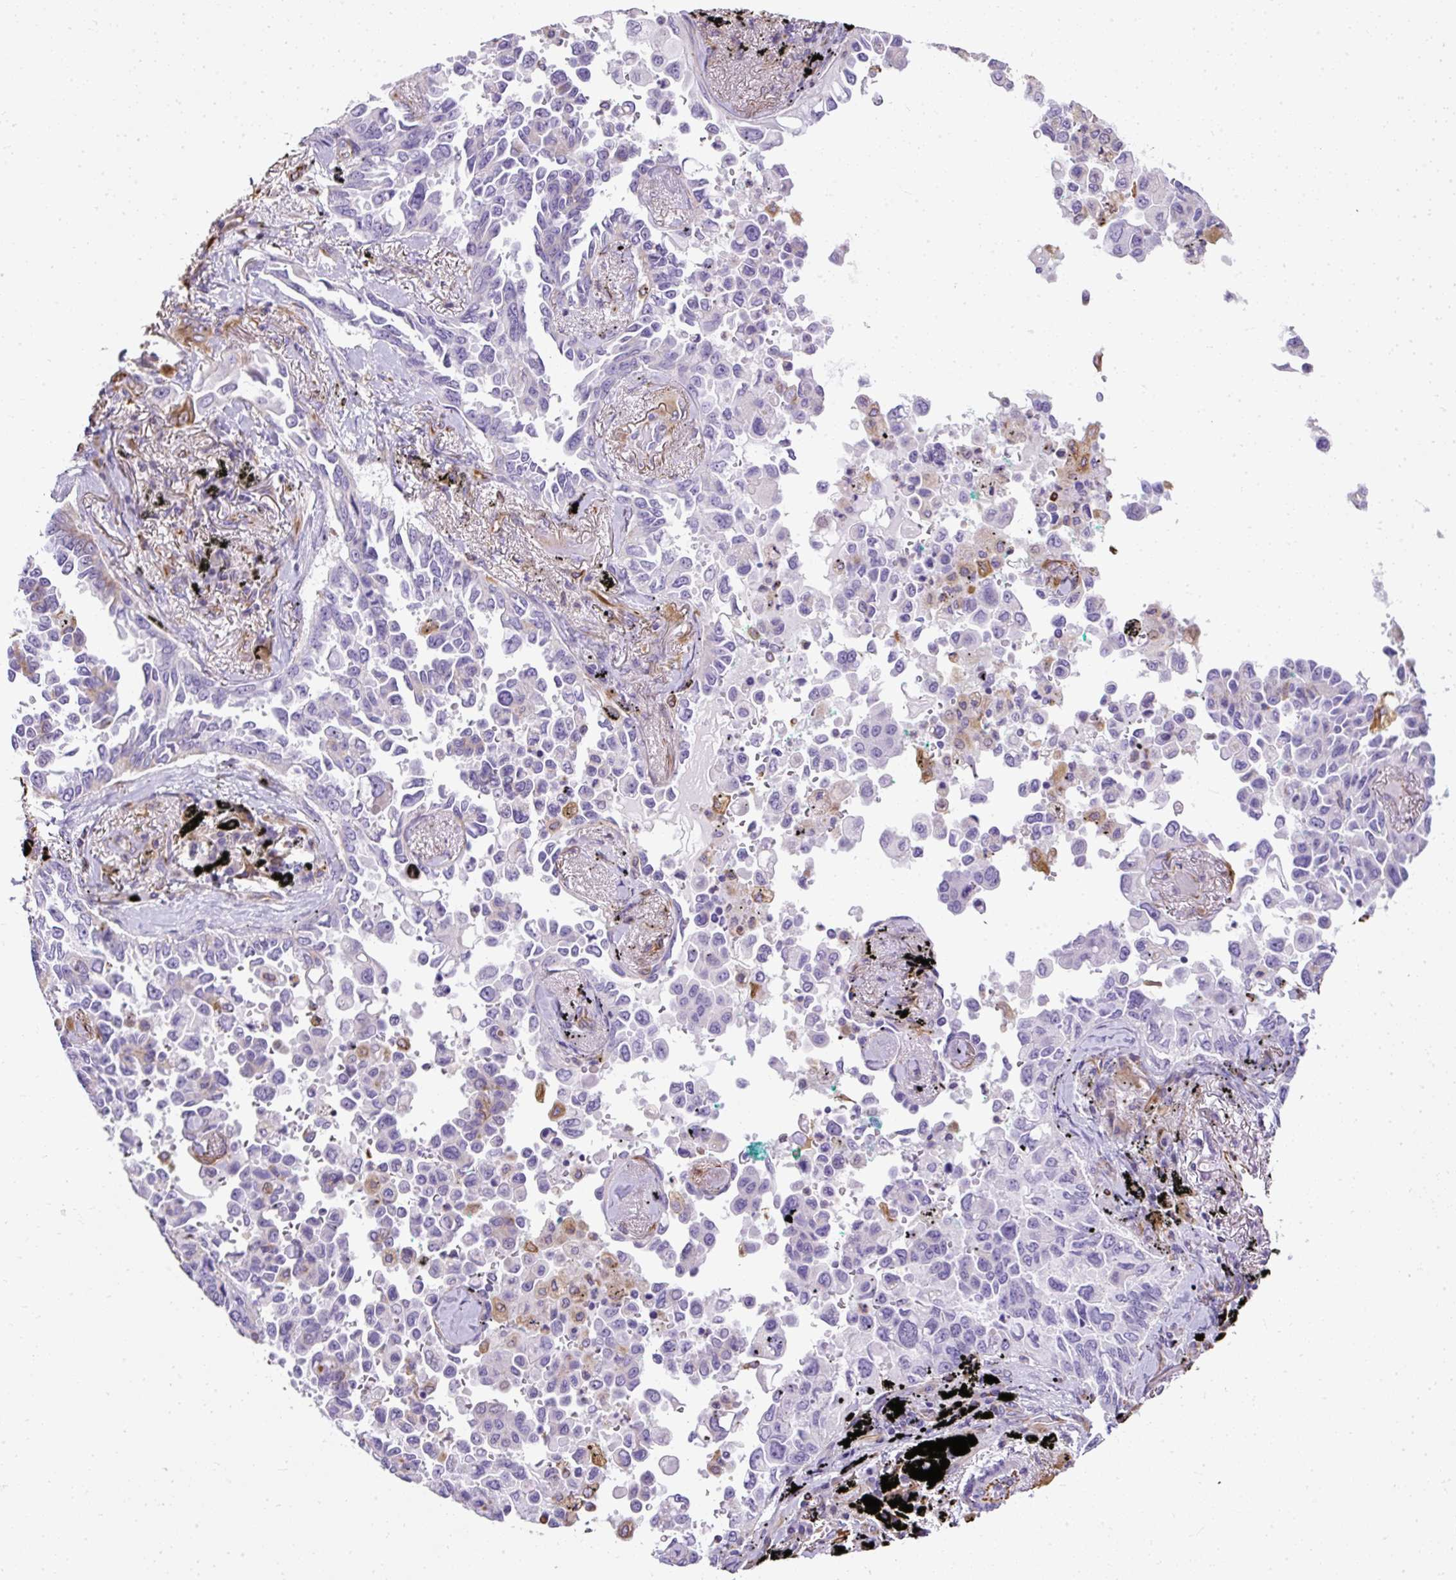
{"staining": {"intensity": "negative", "quantity": "none", "location": "none"}, "tissue": "lung cancer", "cell_type": "Tumor cells", "image_type": "cancer", "snomed": [{"axis": "morphology", "description": "Adenocarcinoma, NOS"}, {"axis": "topography", "description": "Lung"}], "caption": "Immunohistochemical staining of human adenocarcinoma (lung) reveals no significant staining in tumor cells. The staining was performed using DAB (3,3'-diaminobenzidine) to visualize the protein expression in brown, while the nuclei were stained in blue with hematoxylin (Magnification: 20x).", "gene": "PLS1", "patient": {"sex": "female", "age": 67}}